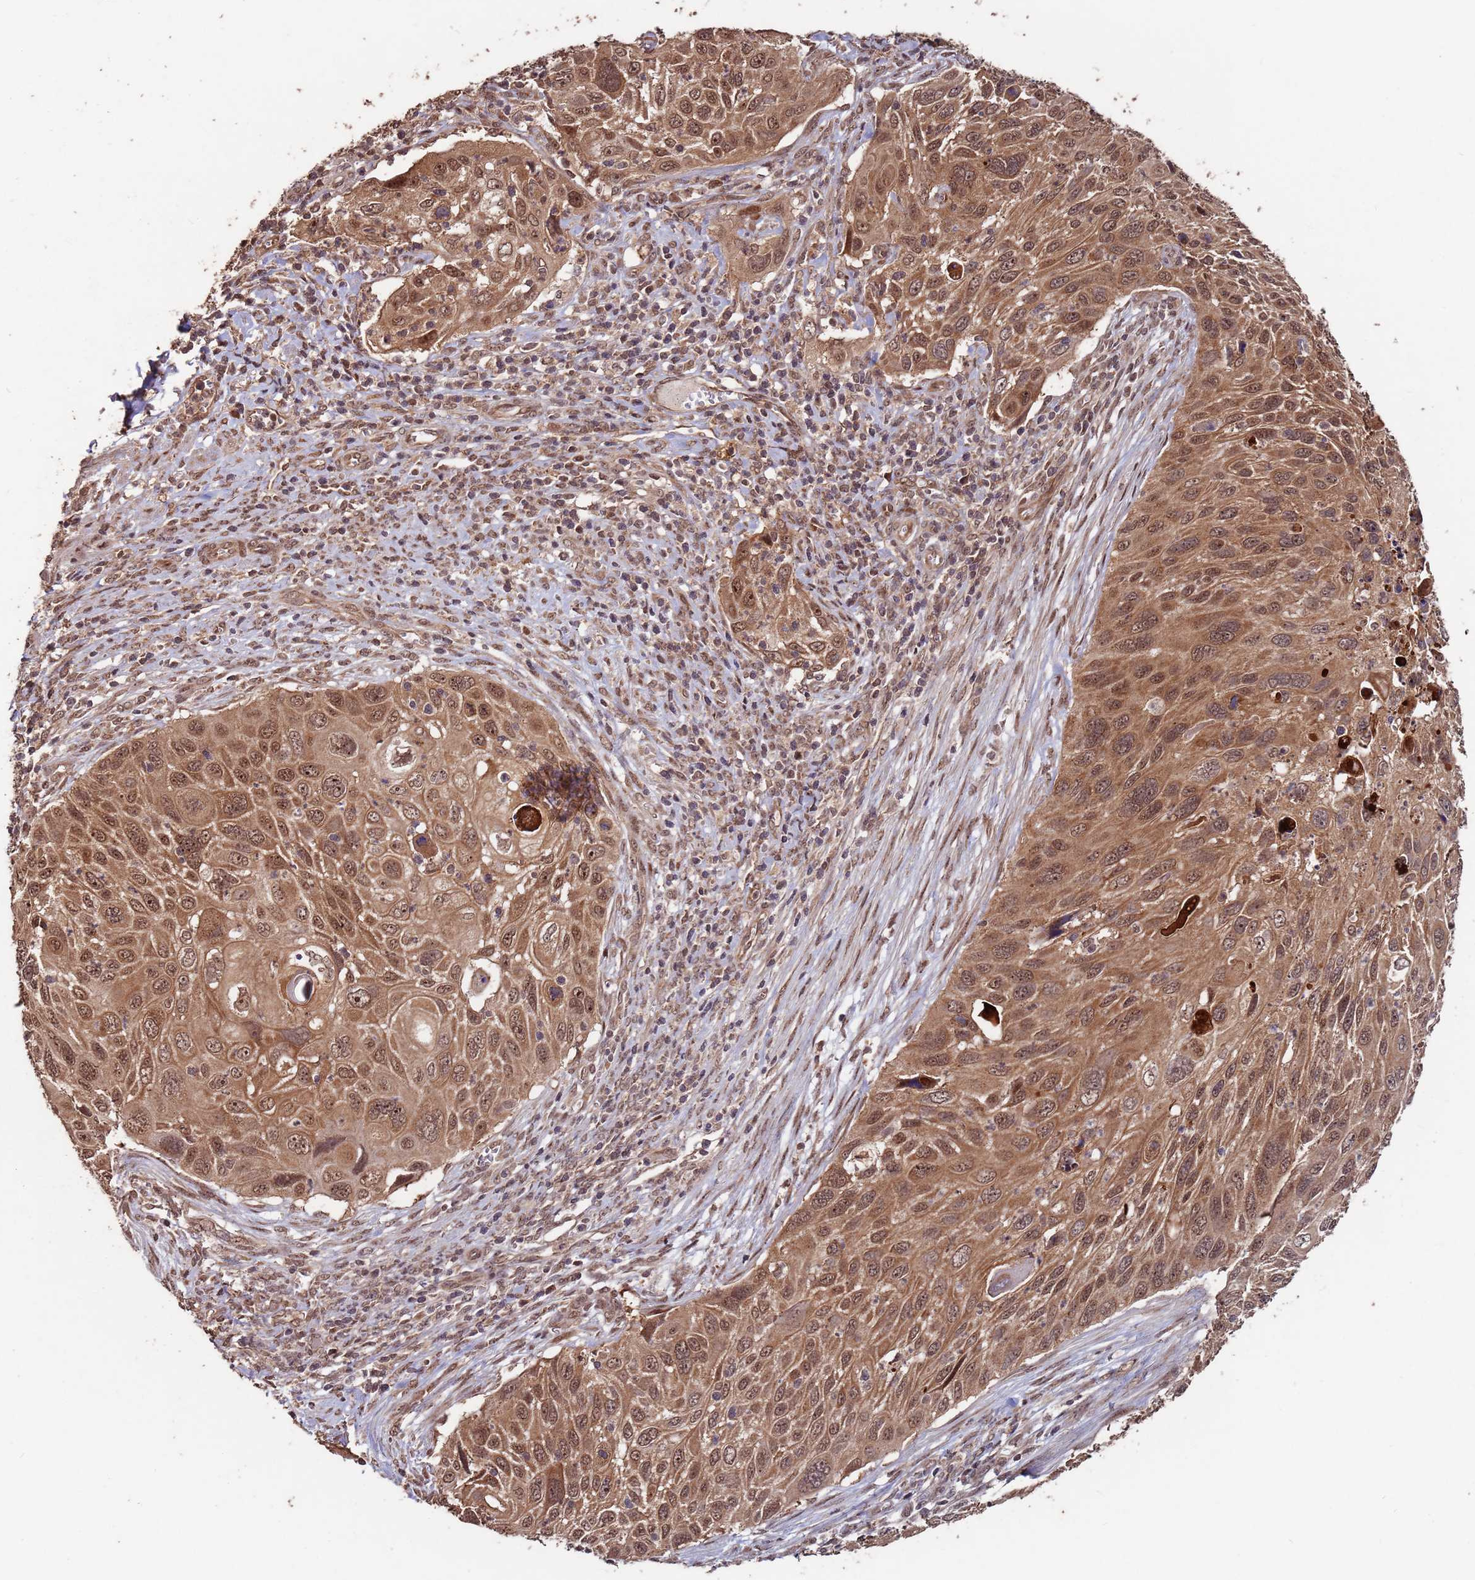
{"staining": {"intensity": "moderate", "quantity": ">75%", "location": "cytoplasmic/membranous,nuclear"}, "tissue": "cervical cancer", "cell_type": "Tumor cells", "image_type": "cancer", "snomed": [{"axis": "morphology", "description": "Squamous cell carcinoma, NOS"}, {"axis": "topography", "description": "Cervix"}], "caption": "A medium amount of moderate cytoplasmic/membranous and nuclear positivity is identified in approximately >75% of tumor cells in cervical cancer tissue. The protein of interest is stained brown, and the nuclei are stained in blue (DAB (3,3'-diaminobenzidine) IHC with brightfield microscopy, high magnification).", "gene": "PRR7", "patient": {"sex": "female", "age": 70}}